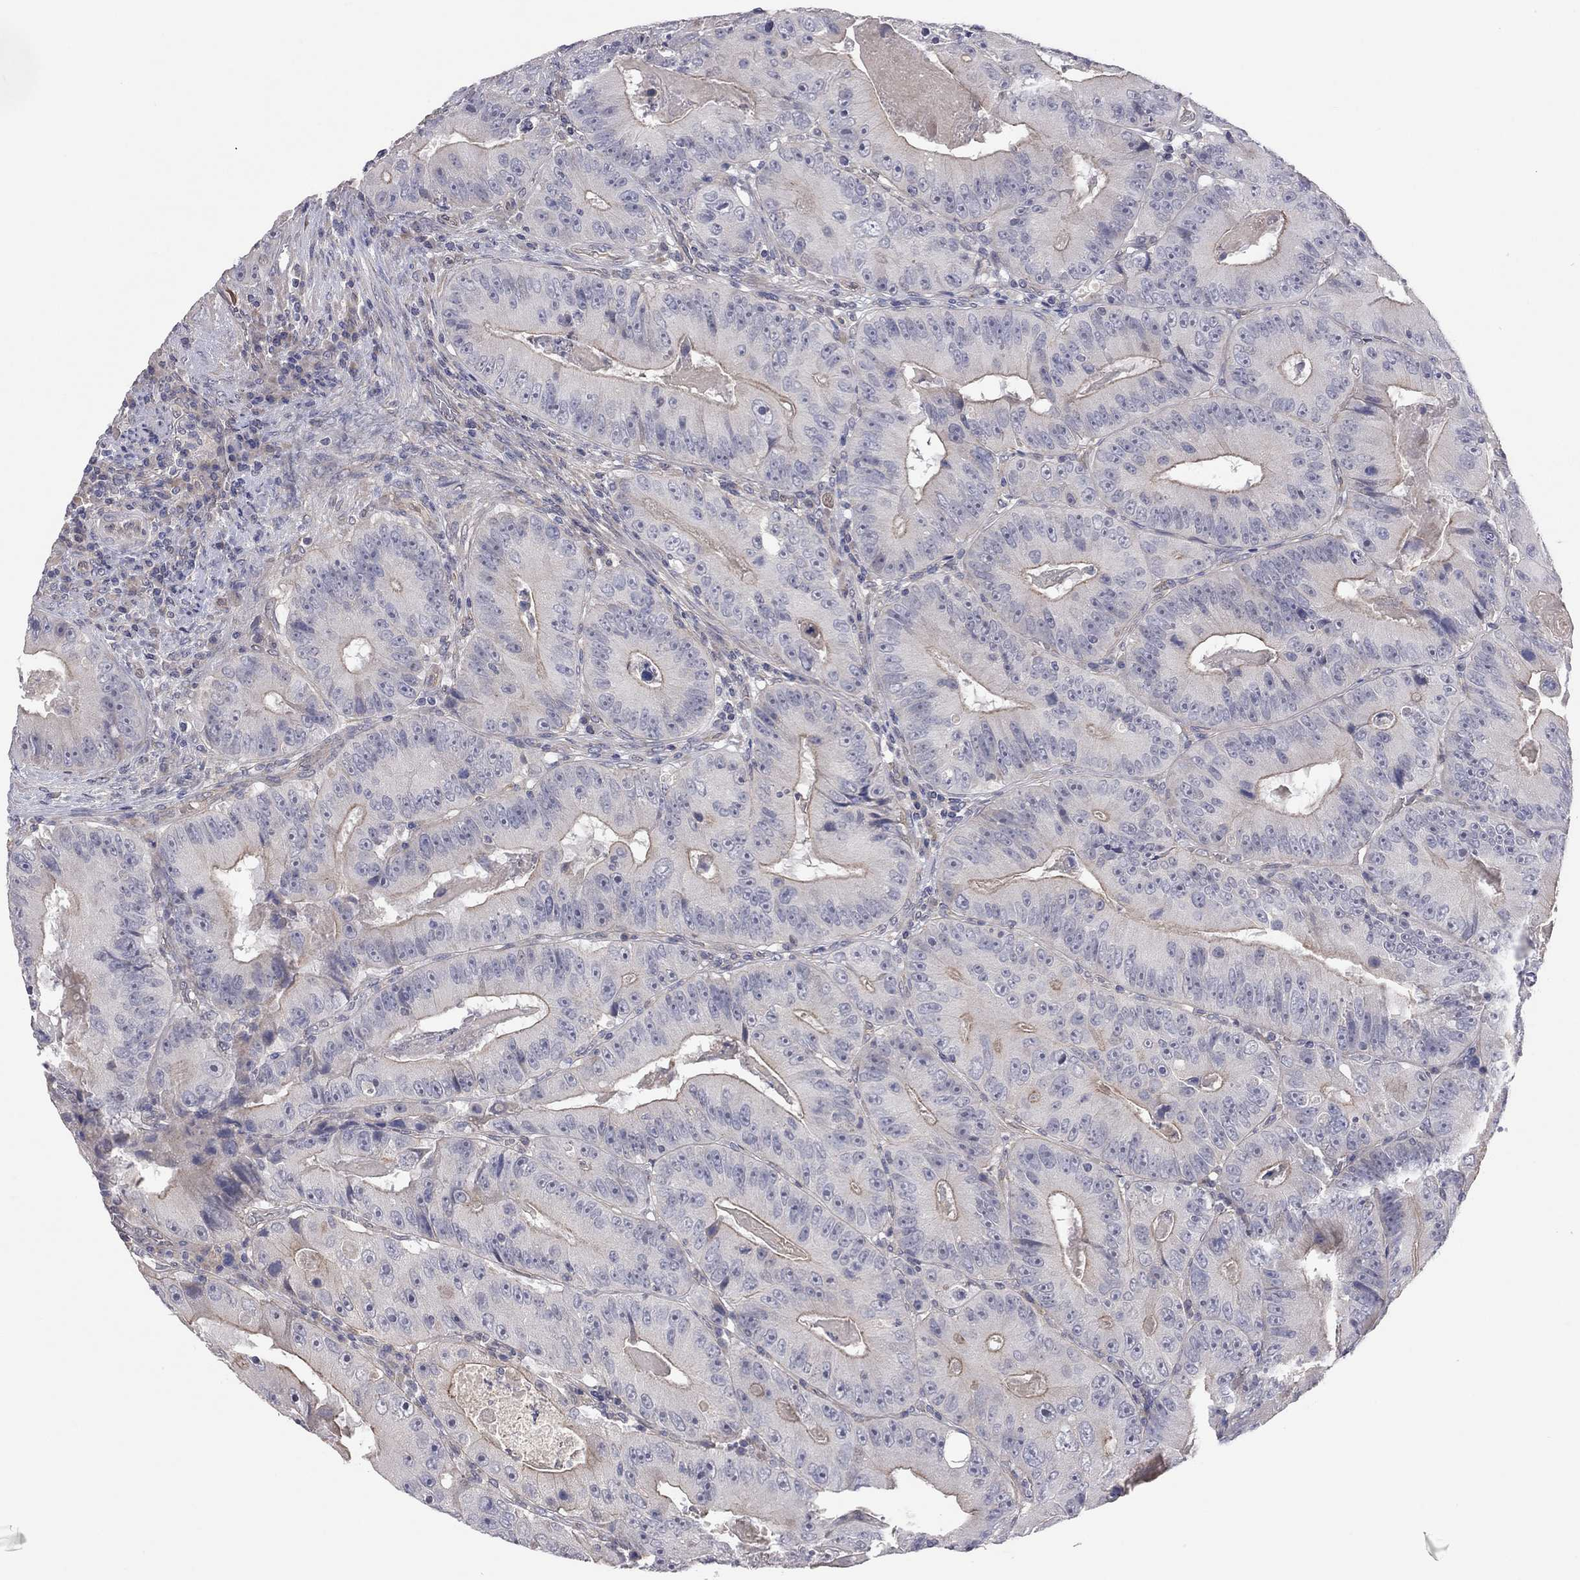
{"staining": {"intensity": "weak", "quantity": "25%-75%", "location": "cytoplasmic/membranous"}, "tissue": "colorectal cancer", "cell_type": "Tumor cells", "image_type": "cancer", "snomed": [{"axis": "morphology", "description": "Adenocarcinoma, NOS"}, {"axis": "topography", "description": "Colon"}], "caption": "High-magnification brightfield microscopy of adenocarcinoma (colorectal) stained with DAB (brown) and counterstained with hematoxylin (blue). tumor cells exhibit weak cytoplasmic/membranous staining is present in approximately25%-75% of cells.", "gene": "KCNB1", "patient": {"sex": "female", "age": 86}}